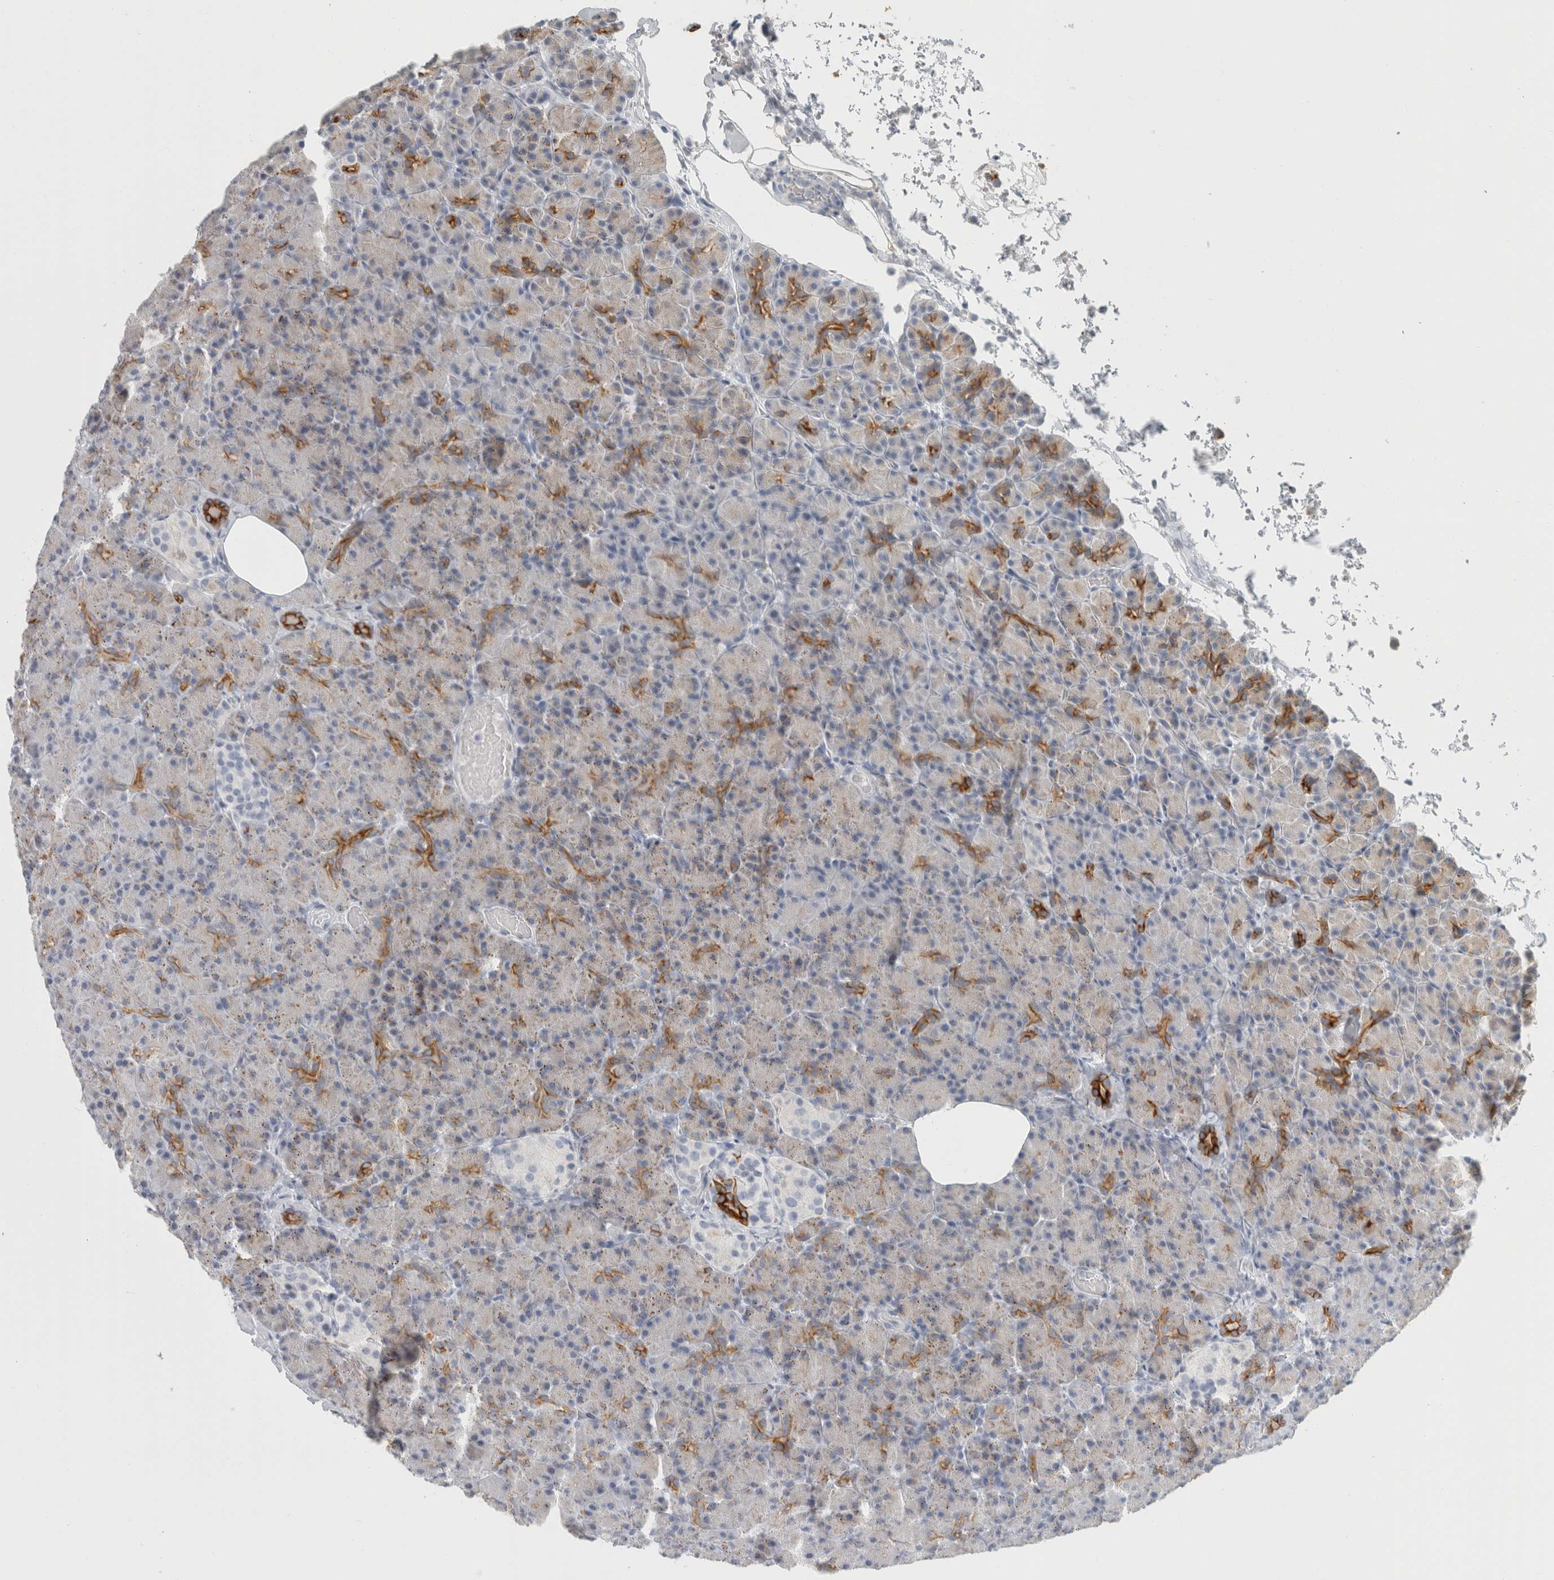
{"staining": {"intensity": "strong", "quantity": "<25%", "location": "cytoplasmic/membranous"}, "tissue": "pancreas", "cell_type": "Exocrine glandular cells", "image_type": "normal", "snomed": [{"axis": "morphology", "description": "Normal tissue, NOS"}, {"axis": "topography", "description": "Pancreas"}], "caption": "Pancreas stained for a protein shows strong cytoplasmic/membranous positivity in exocrine glandular cells. The staining is performed using DAB (3,3'-diaminobenzidine) brown chromogen to label protein expression. The nuclei are counter-stained blue using hematoxylin.", "gene": "SLC28A3", "patient": {"sex": "female", "age": 43}}